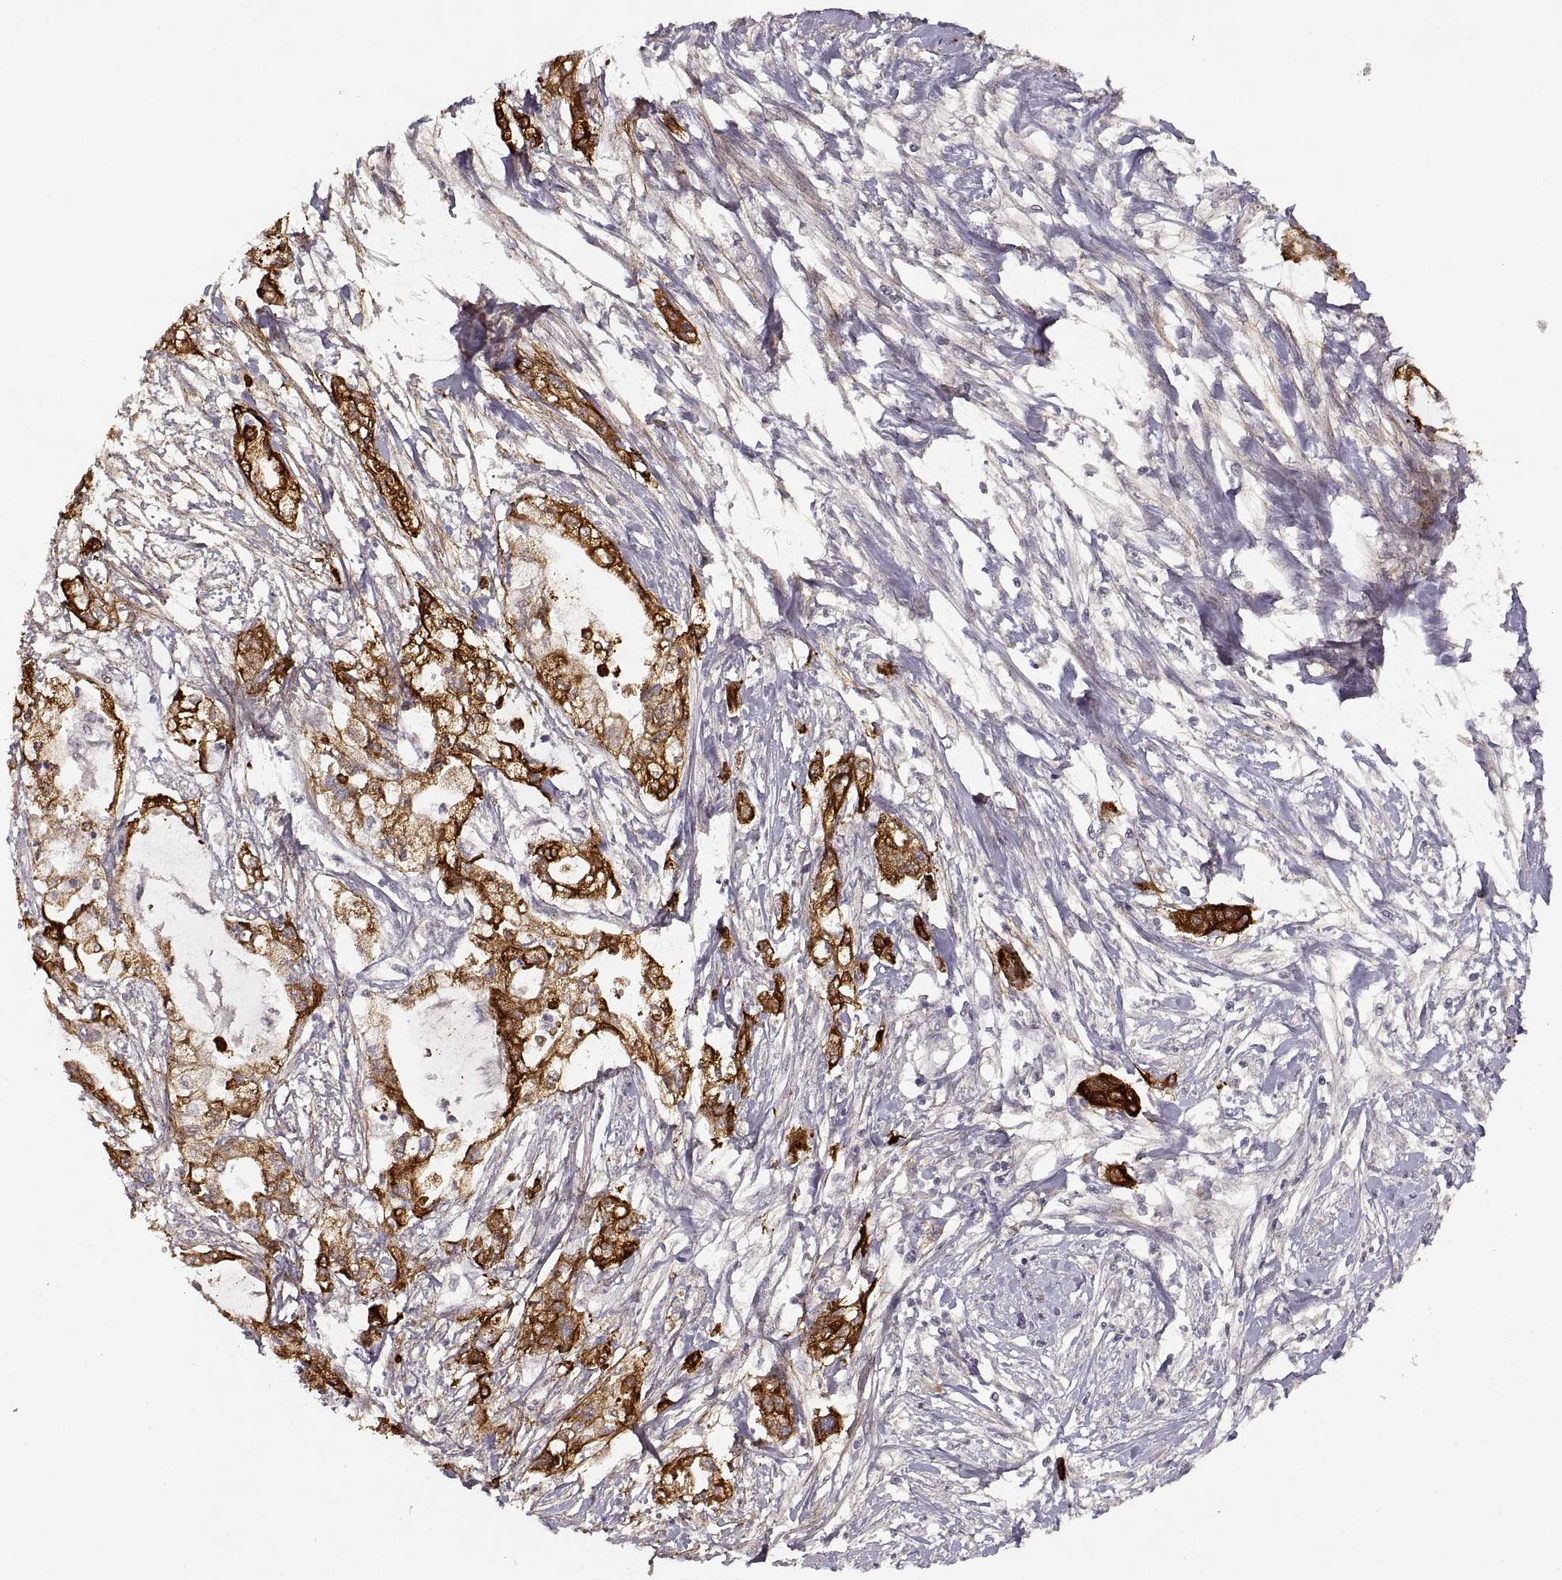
{"staining": {"intensity": "strong", "quantity": ">75%", "location": "cytoplasmic/membranous"}, "tissue": "pancreatic cancer", "cell_type": "Tumor cells", "image_type": "cancer", "snomed": [{"axis": "morphology", "description": "Adenocarcinoma, NOS"}, {"axis": "topography", "description": "Pancreas"}], "caption": "DAB (3,3'-diaminobenzidine) immunohistochemical staining of pancreatic adenocarcinoma displays strong cytoplasmic/membranous protein expression in approximately >75% of tumor cells.", "gene": "LAMC2", "patient": {"sex": "male", "age": 54}}